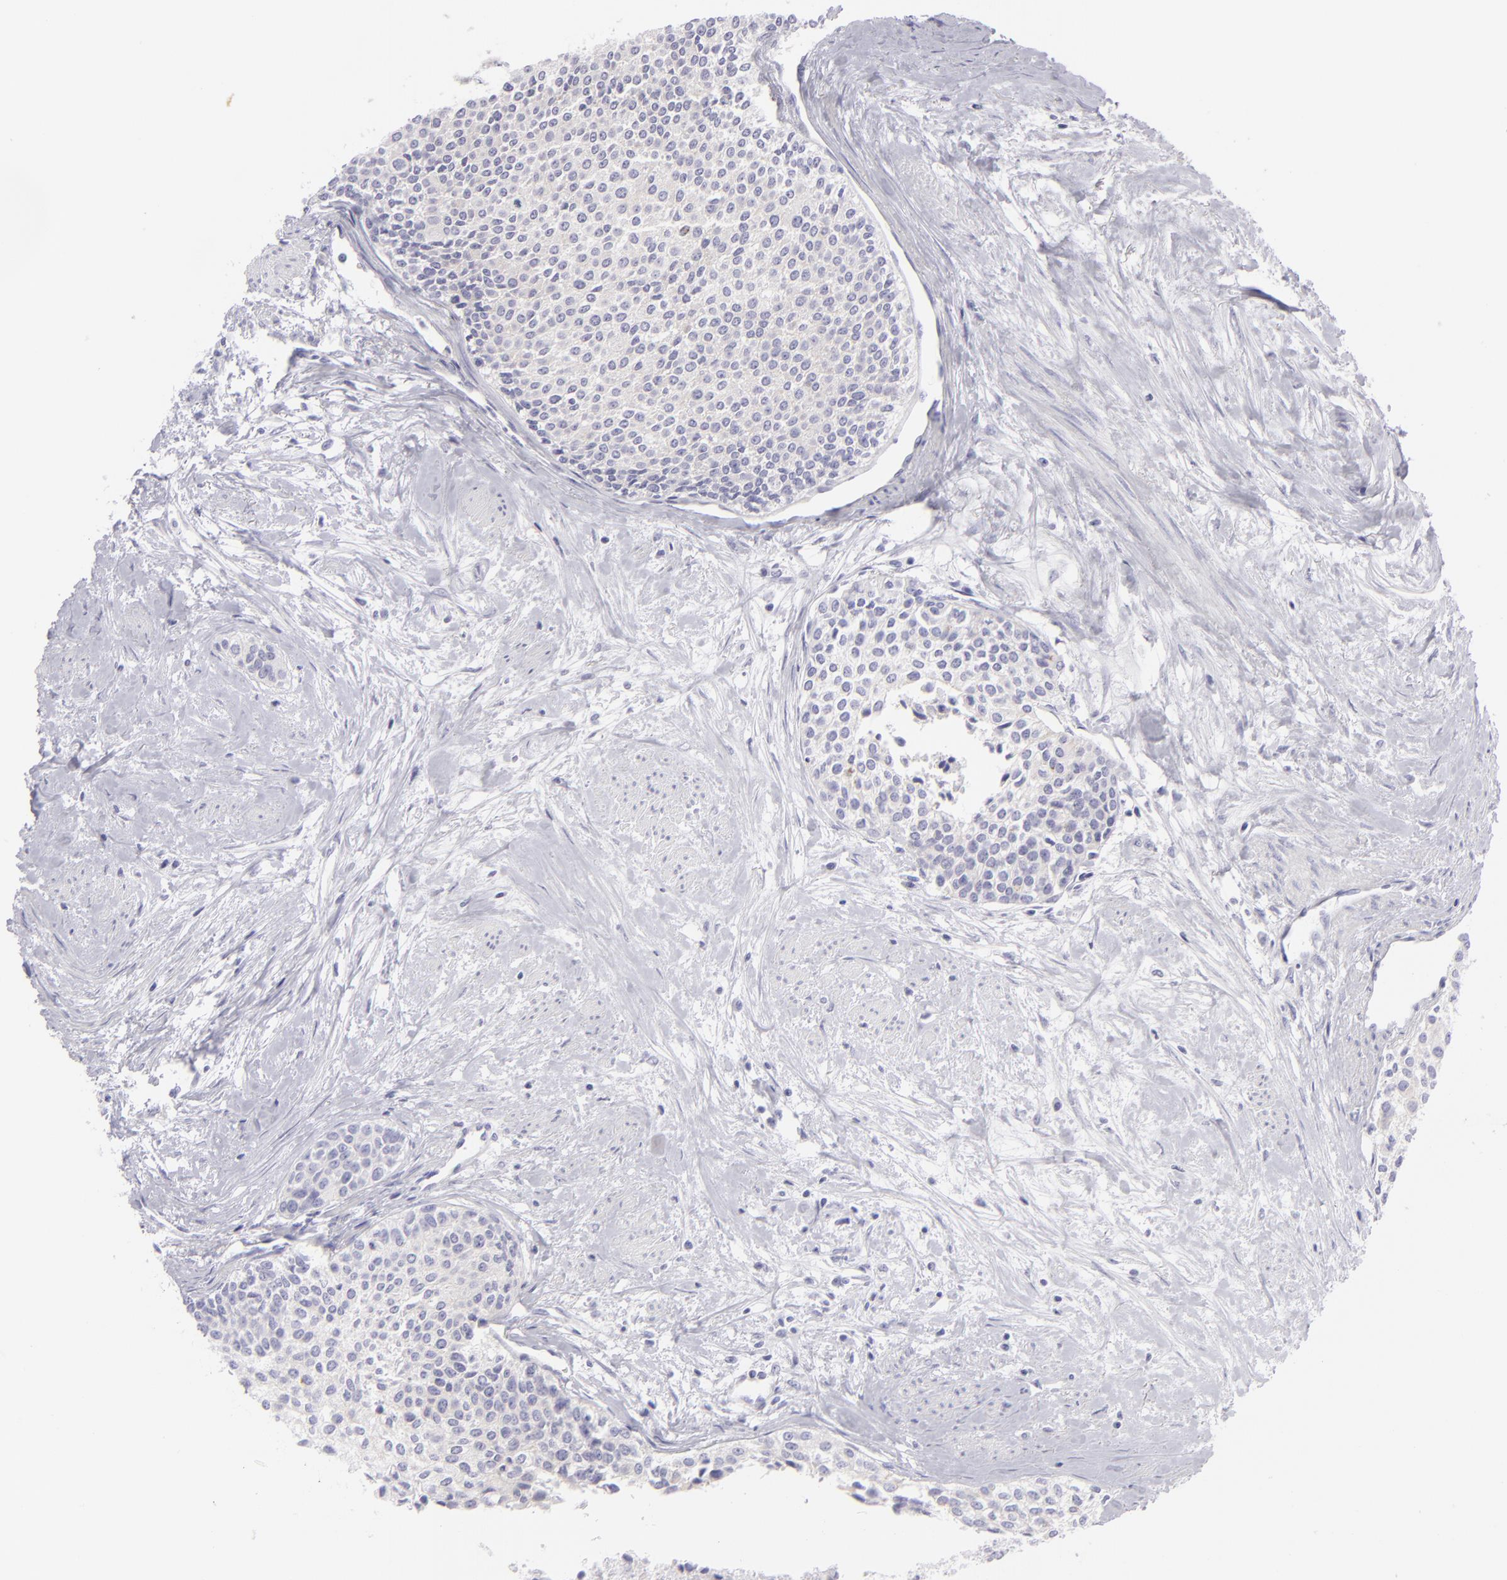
{"staining": {"intensity": "negative", "quantity": "none", "location": "none"}, "tissue": "urothelial cancer", "cell_type": "Tumor cells", "image_type": "cancer", "snomed": [{"axis": "morphology", "description": "Urothelial carcinoma, Low grade"}, {"axis": "topography", "description": "Urinary bladder"}], "caption": "IHC micrograph of neoplastic tissue: human low-grade urothelial carcinoma stained with DAB (3,3'-diaminobenzidine) shows no significant protein staining in tumor cells.", "gene": "DLG4", "patient": {"sex": "female", "age": 73}}